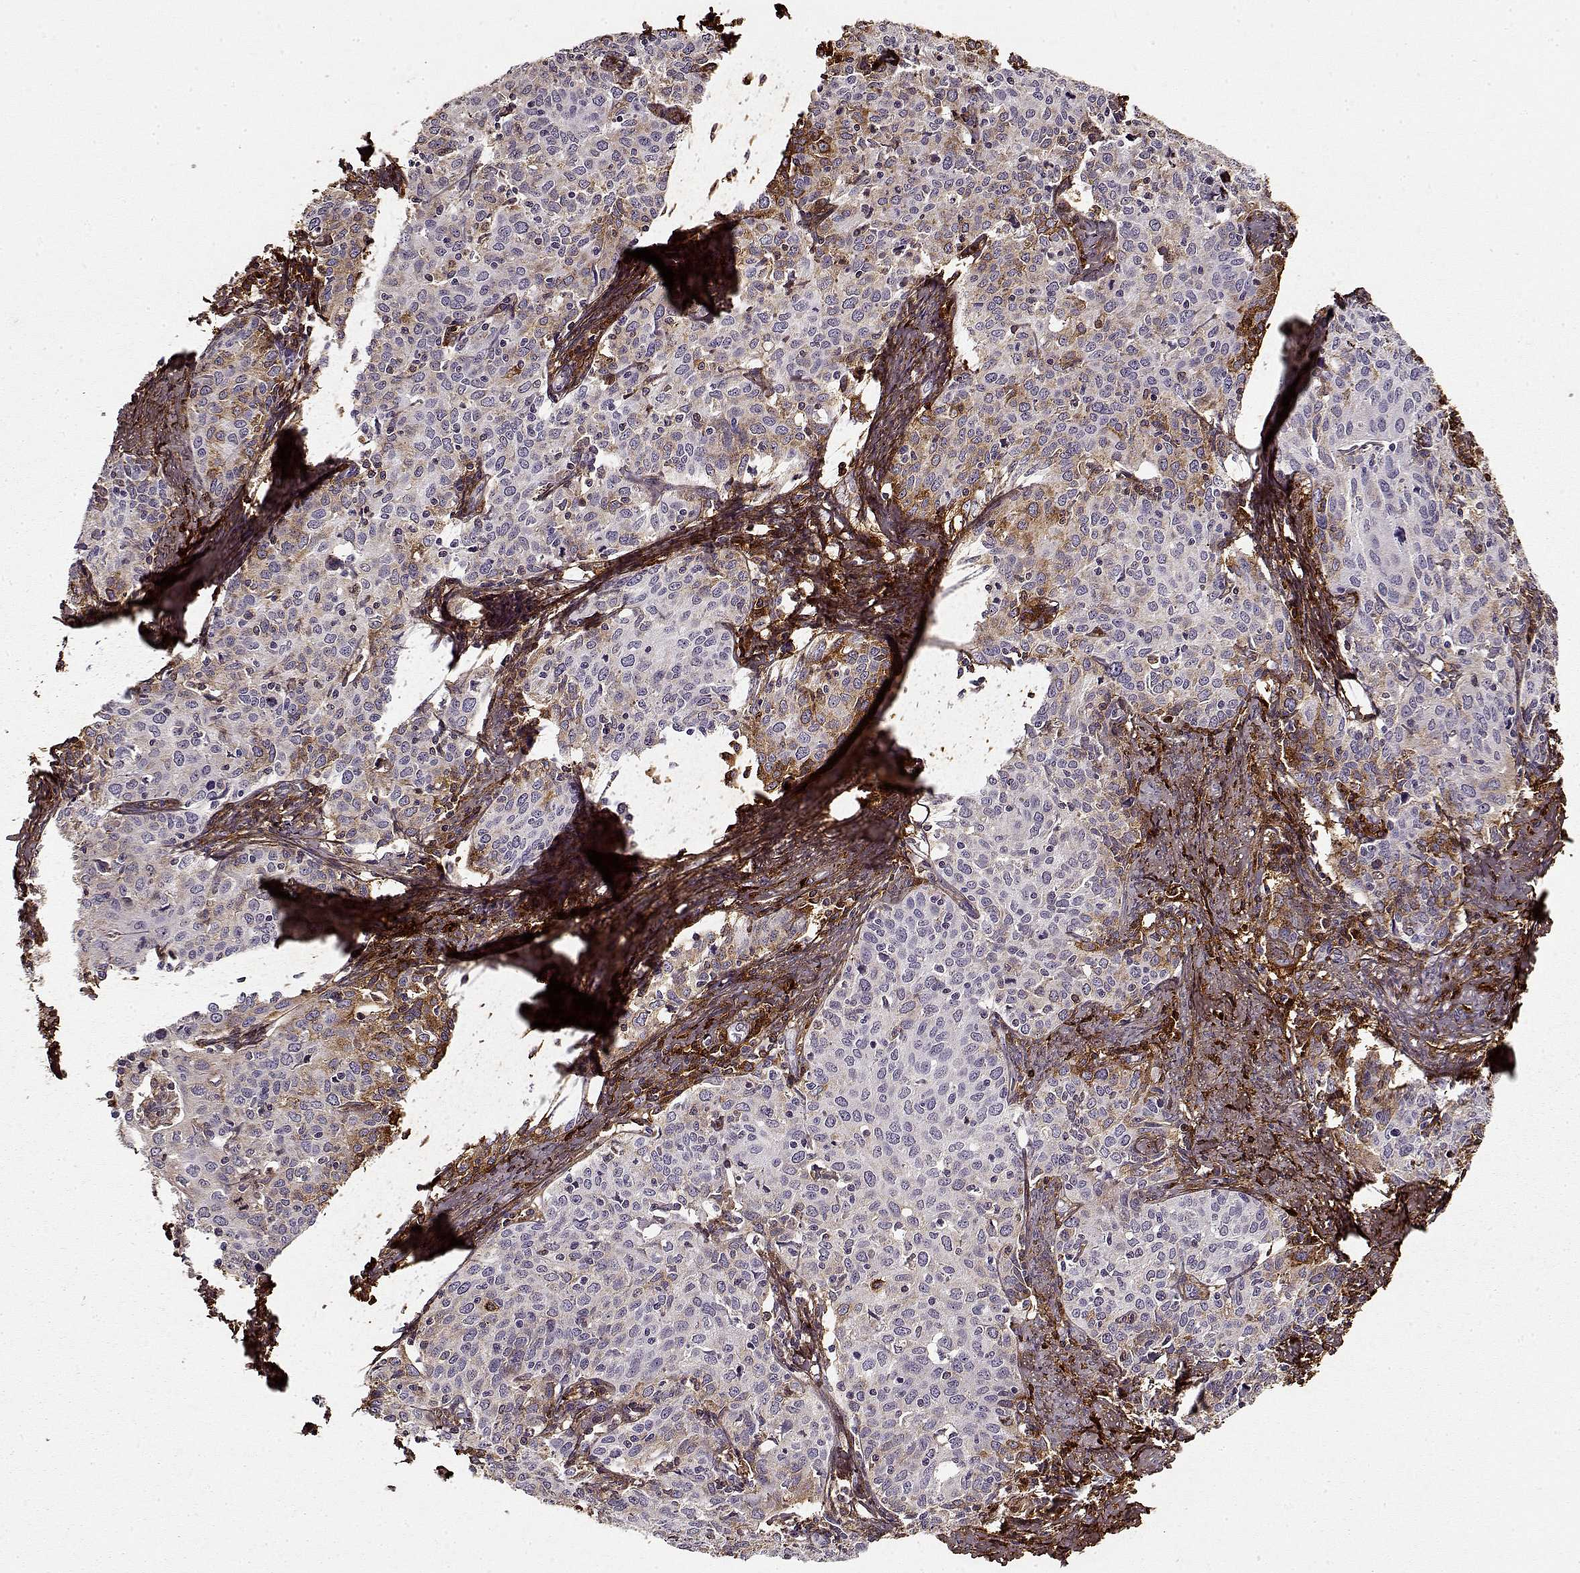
{"staining": {"intensity": "moderate", "quantity": "<25%", "location": "cytoplasmic/membranous"}, "tissue": "cervical cancer", "cell_type": "Tumor cells", "image_type": "cancer", "snomed": [{"axis": "morphology", "description": "Squamous cell carcinoma, NOS"}, {"axis": "topography", "description": "Cervix"}], "caption": "This histopathology image demonstrates squamous cell carcinoma (cervical) stained with immunohistochemistry to label a protein in brown. The cytoplasmic/membranous of tumor cells show moderate positivity for the protein. Nuclei are counter-stained blue.", "gene": "LUM", "patient": {"sex": "female", "age": 62}}